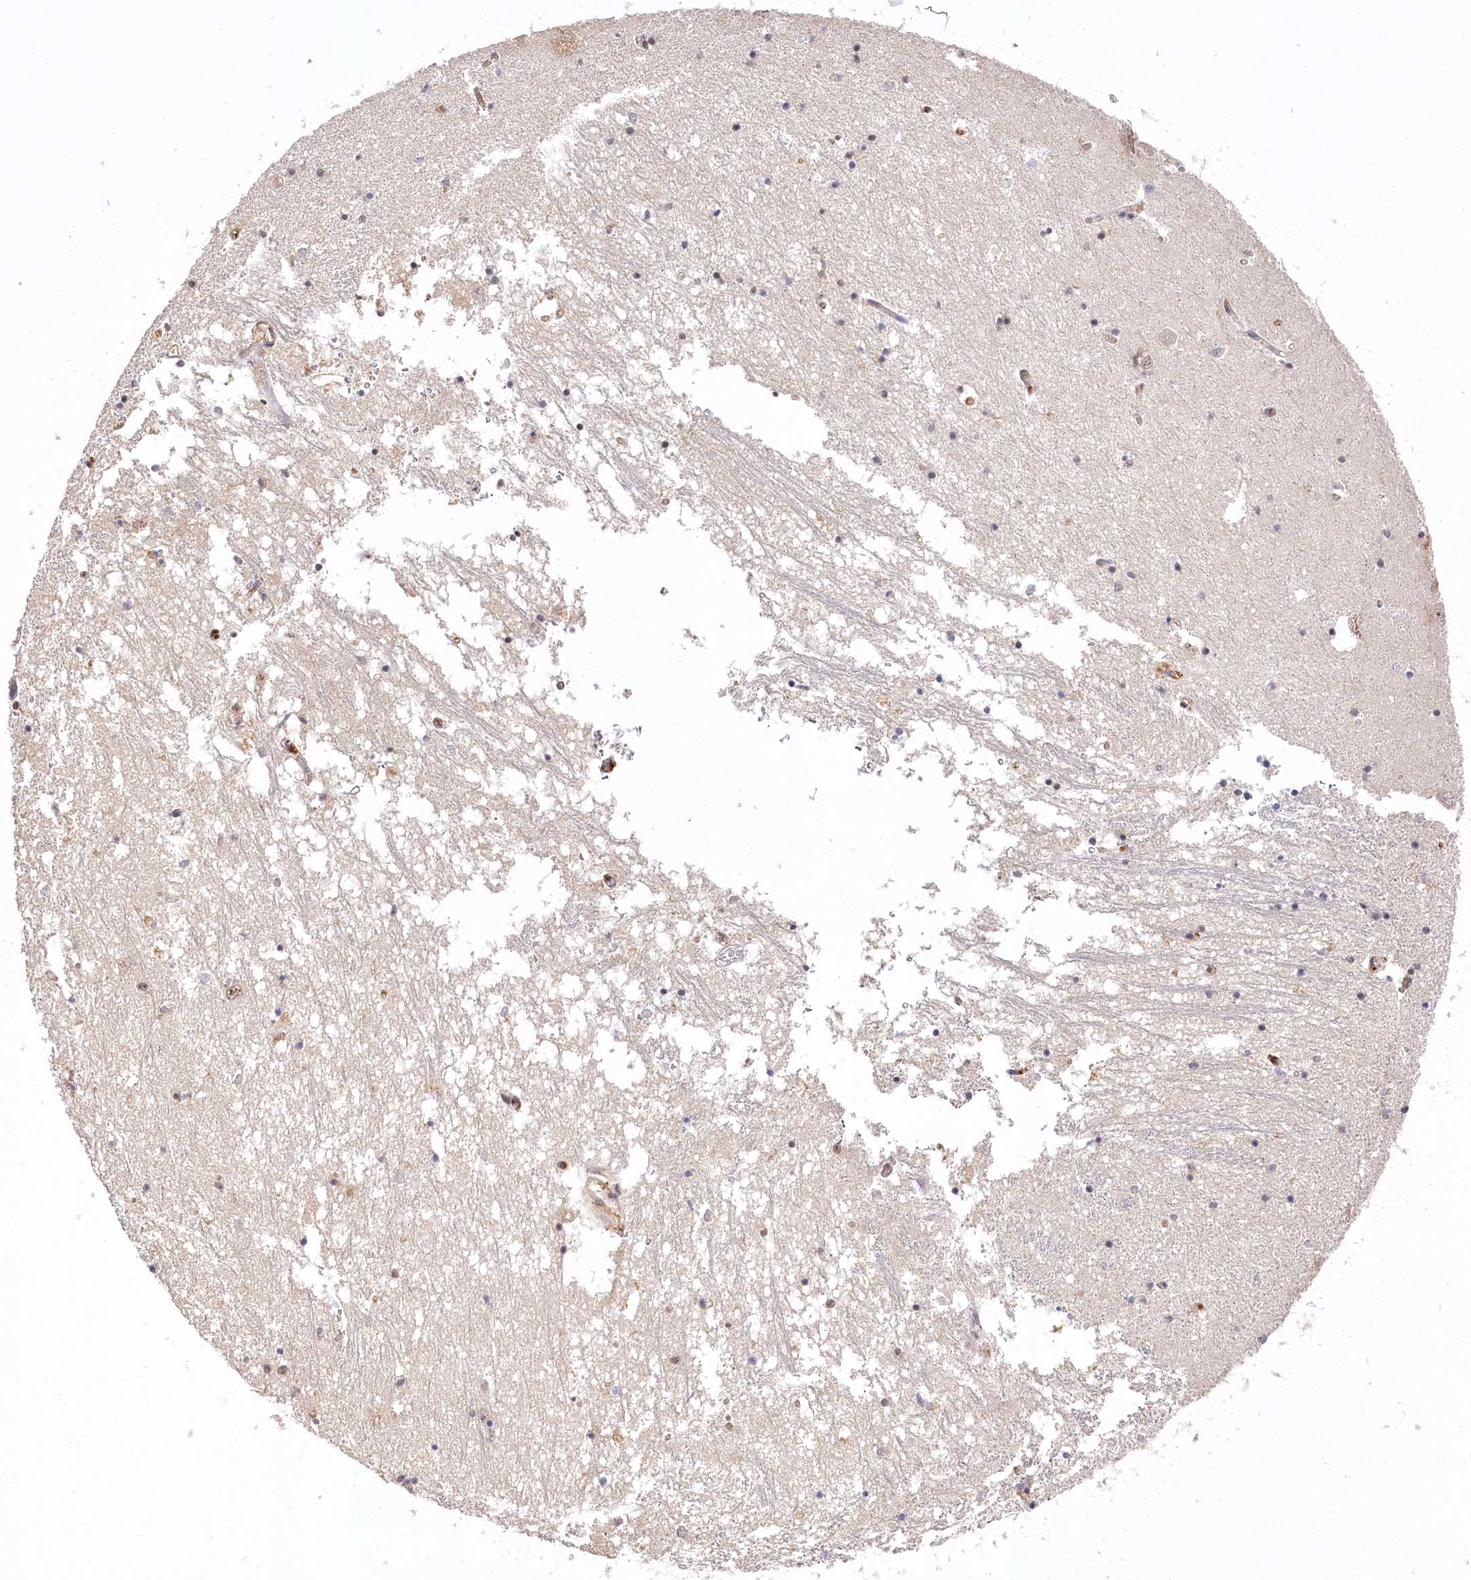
{"staining": {"intensity": "negative", "quantity": "none", "location": "none"}, "tissue": "hippocampus", "cell_type": "Glial cells", "image_type": "normal", "snomed": [{"axis": "morphology", "description": "Normal tissue, NOS"}, {"axis": "topography", "description": "Hippocampus"}], "caption": "Hippocampus stained for a protein using IHC shows no staining glial cells.", "gene": "PYROXD1", "patient": {"sex": "male", "age": 70}}